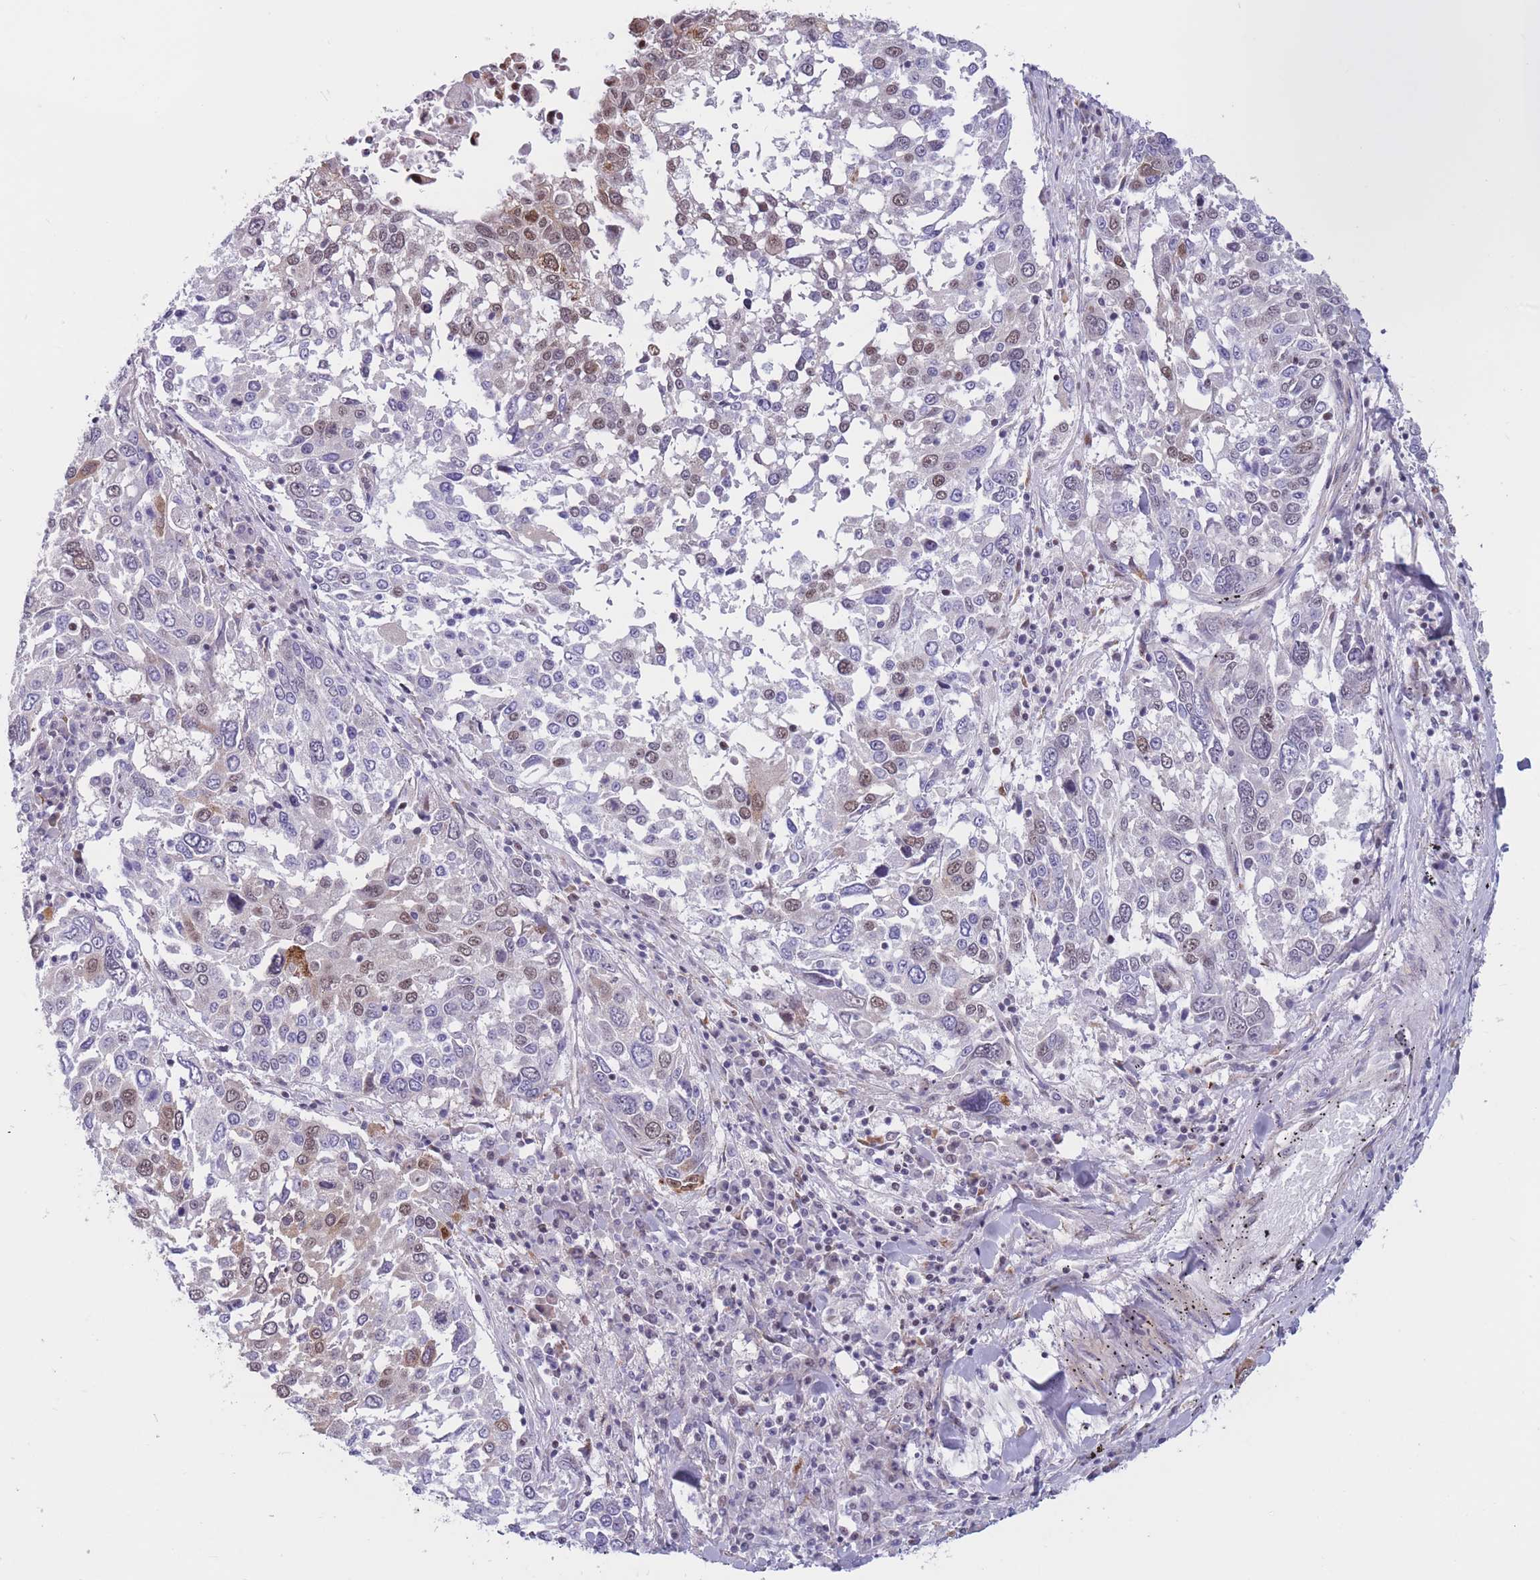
{"staining": {"intensity": "moderate", "quantity": "<25%", "location": "cytoplasmic/membranous,nuclear"}, "tissue": "lung cancer", "cell_type": "Tumor cells", "image_type": "cancer", "snomed": [{"axis": "morphology", "description": "Squamous cell carcinoma, NOS"}, {"axis": "topography", "description": "Lung"}], "caption": "Lung cancer stained for a protein (brown) displays moderate cytoplasmic/membranous and nuclear positive staining in approximately <25% of tumor cells.", "gene": "BCL9L", "patient": {"sex": "male", "age": 65}}